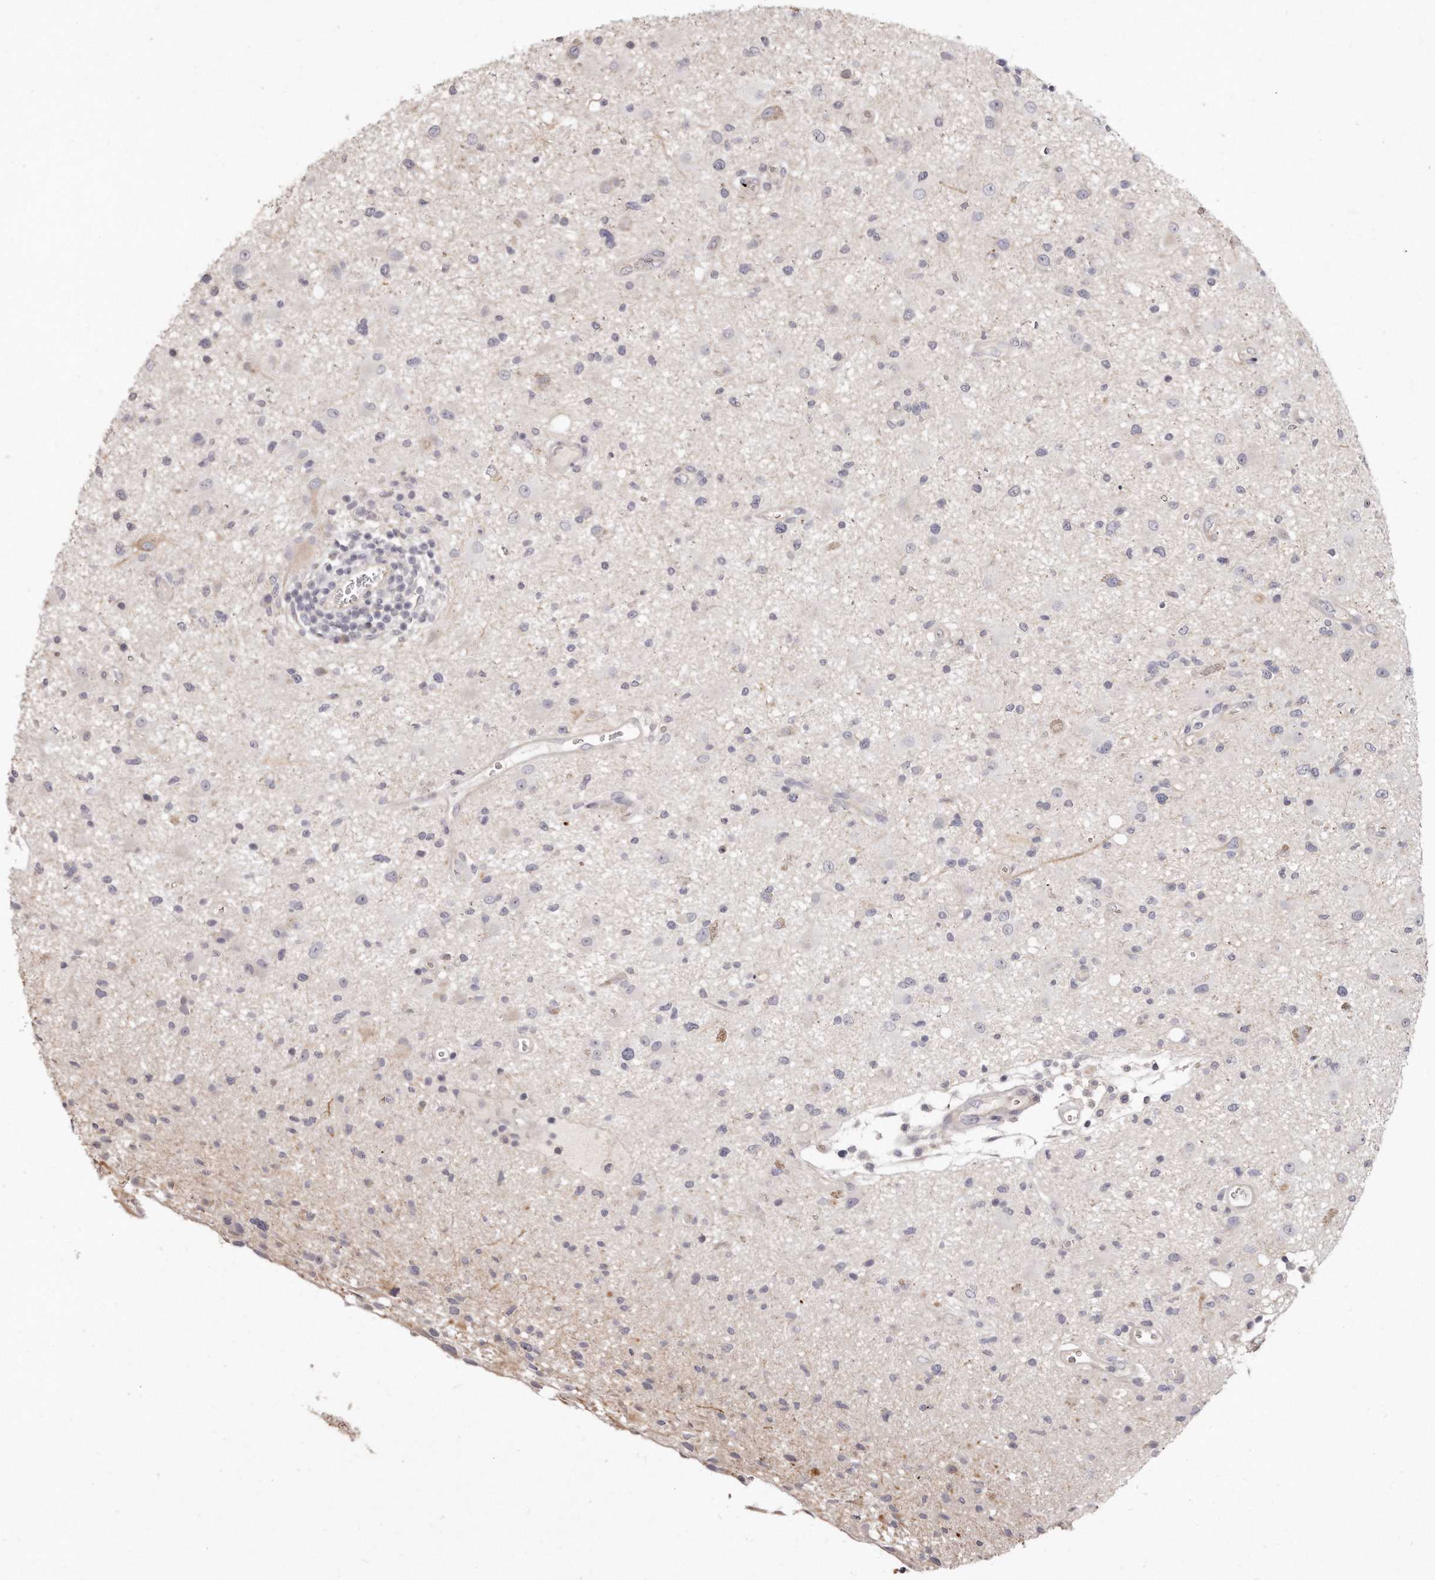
{"staining": {"intensity": "negative", "quantity": "none", "location": "none"}, "tissue": "glioma", "cell_type": "Tumor cells", "image_type": "cancer", "snomed": [{"axis": "morphology", "description": "Glioma, malignant, High grade"}, {"axis": "topography", "description": "Brain"}], "caption": "Histopathology image shows no significant protein staining in tumor cells of glioma.", "gene": "TTLL4", "patient": {"sex": "male", "age": 33}}